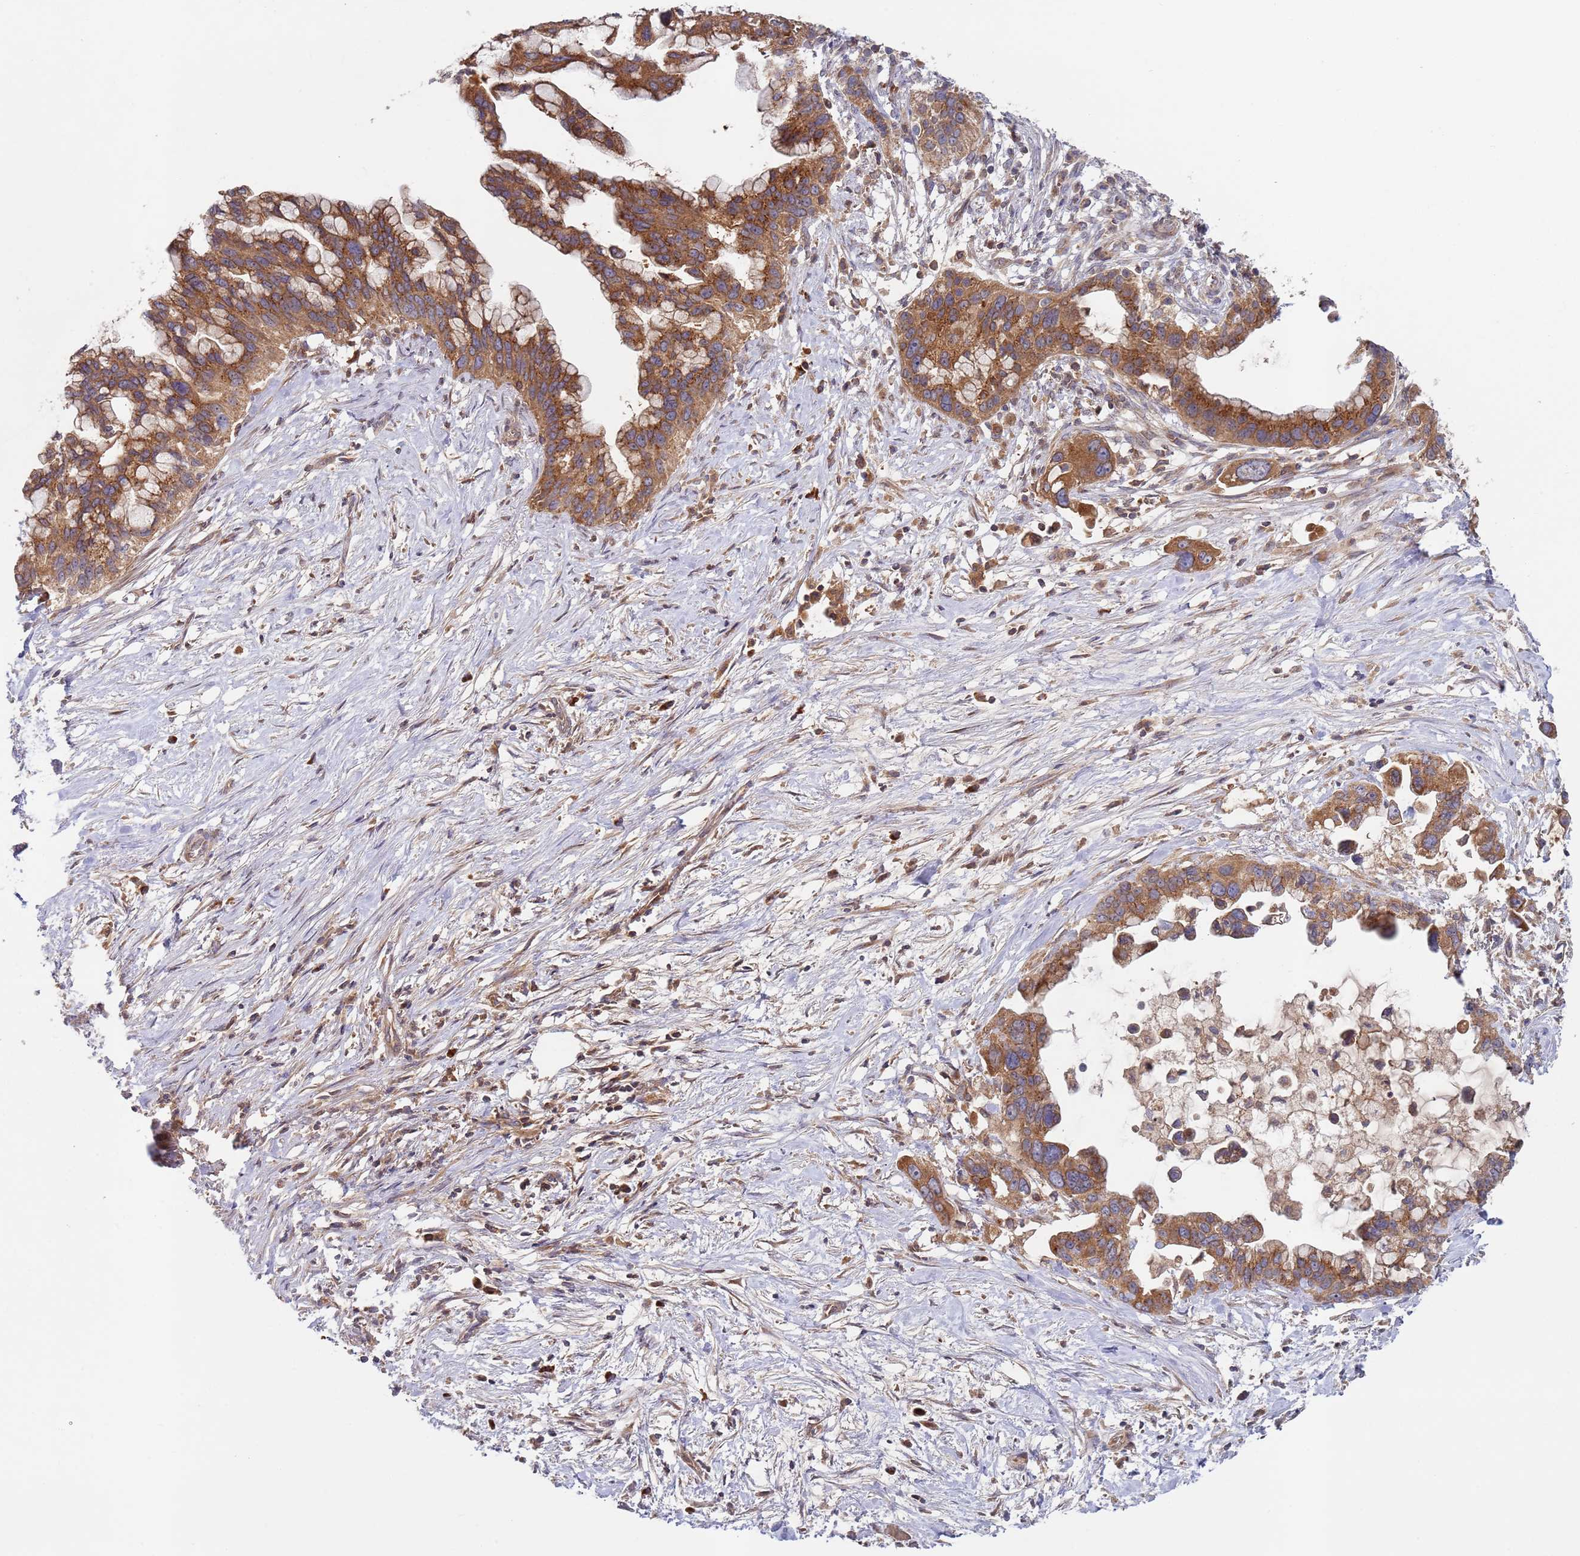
{"staining": {"intensity": "moderate", "quantity": ">75%", "location": "cytoplasmic/membranous"}, "tissue": "pancreatic cancer", "cell_type": "Tumor cells", "image_type": "cancer", "snomed": [{"axis": "morphology", "description": "Adenocarcinoma, NOS"}, {"axis": "topography", "description": "Pancreas"}], "caption": "High-magnification brightfield microscopy of pancreatic cancer (adenocarcinoma) stained with DAB (3,3'-diaminobenzidine) (brown) and counterstained with hematoxylin (blue). tumor cells exhibit moderate cytoplasmic/membranous expression is seen in about>75% of cells.", "gene": "OR5A2", "patient": {"sex": "female", "age": 83}}